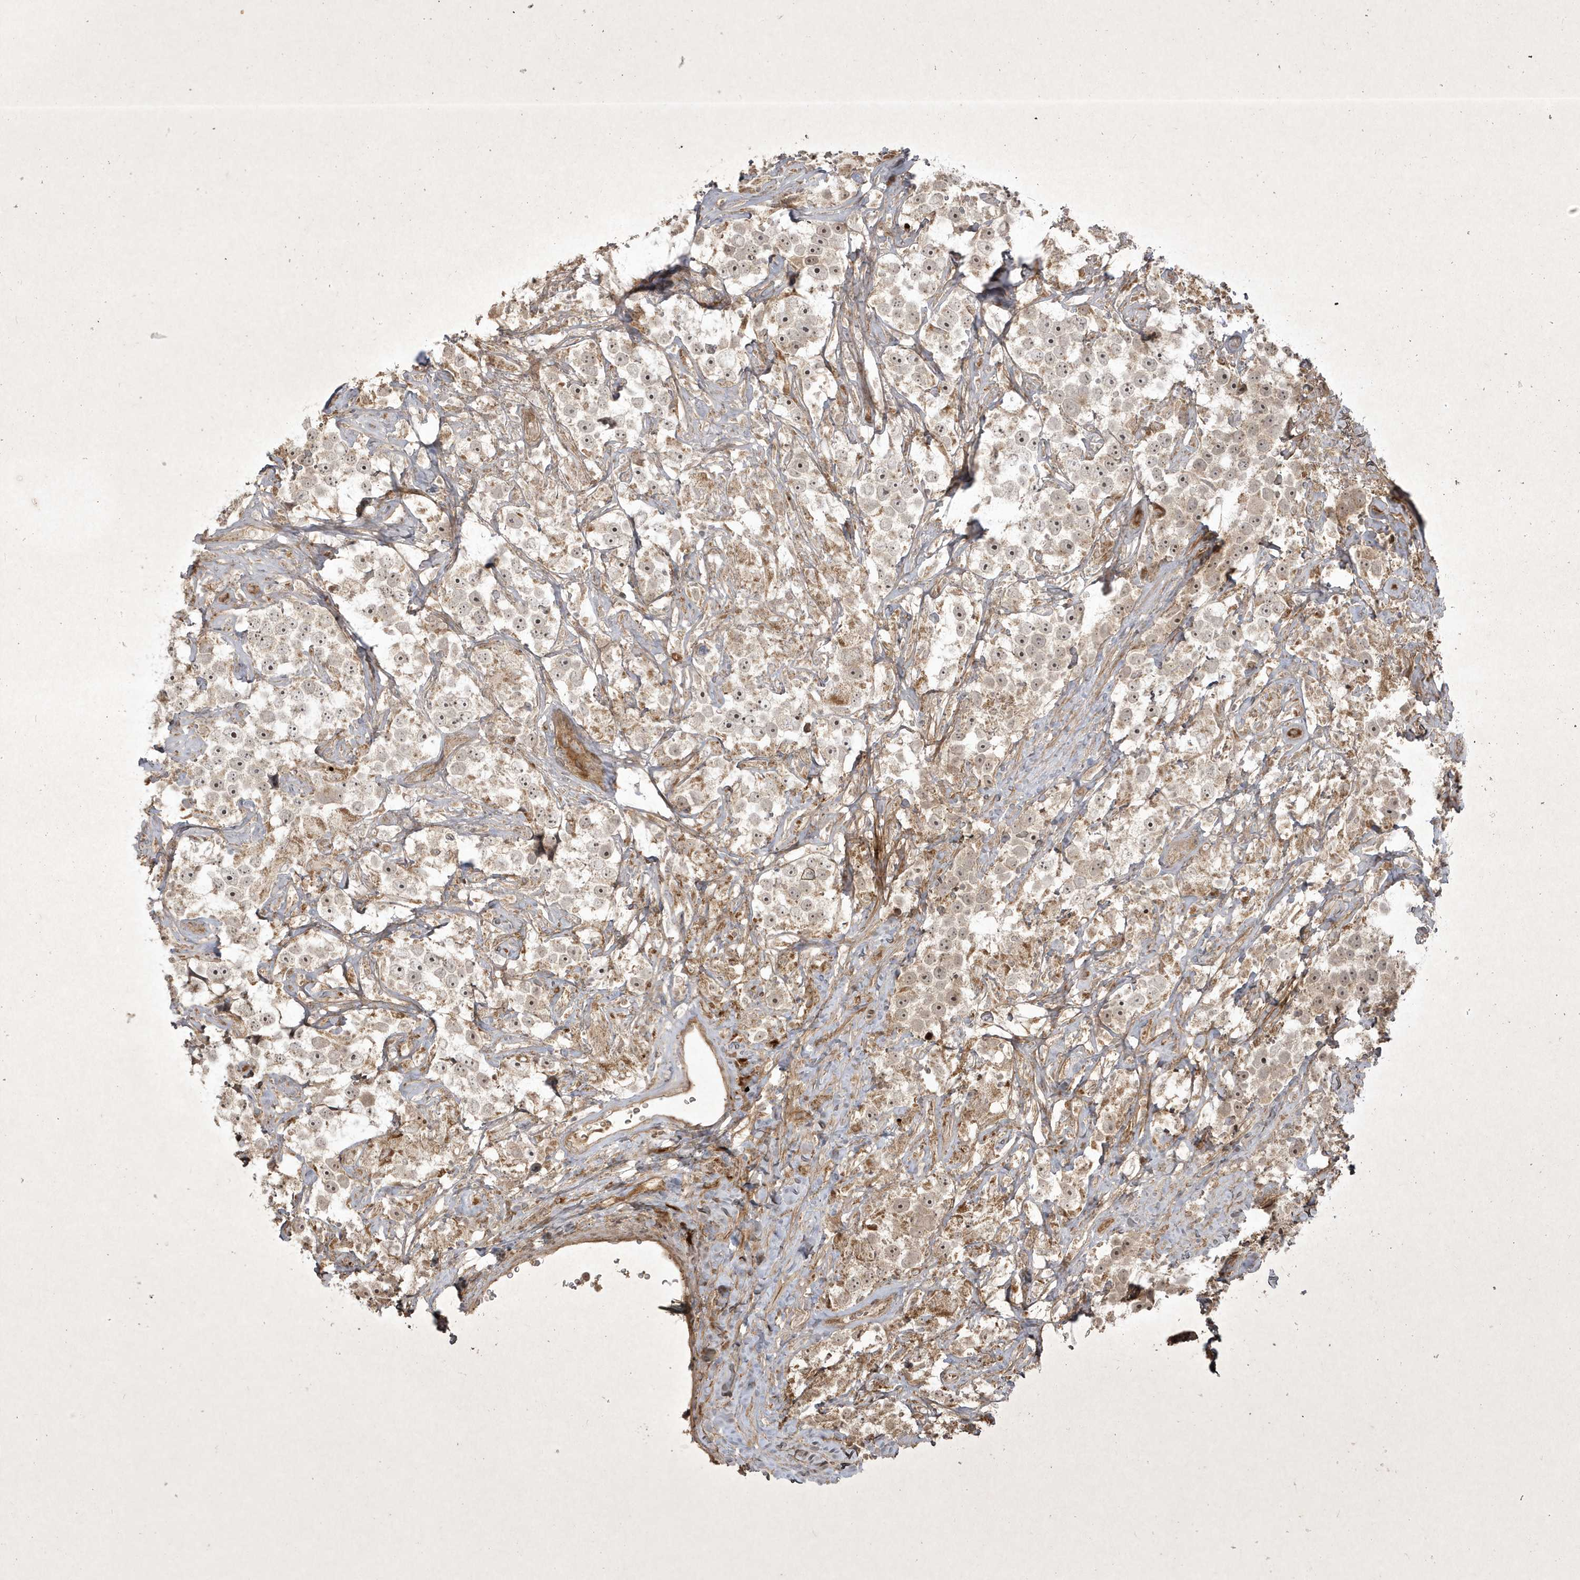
{"staining": {"intensity": "weak", "quantity": "<25%", "location": "cytoplasmic/membranous,nuclear"}, "tissue": "testis cancer", "cell_type": "Tumor cells", "image_type": "cancer", "snomed": [{"axis": "morphology", "description": "Seminoma, NOS"}, {"axis": "topography", "description": "Testis"}], "caption": "Histopathology image shows no significant protein staining in tumor cells of testis cancer (seminoma). (IHC, brightfield microscopy, high magnification).", "gene": "FAM83C", "patient": {"sex": "male", "age": 49}}